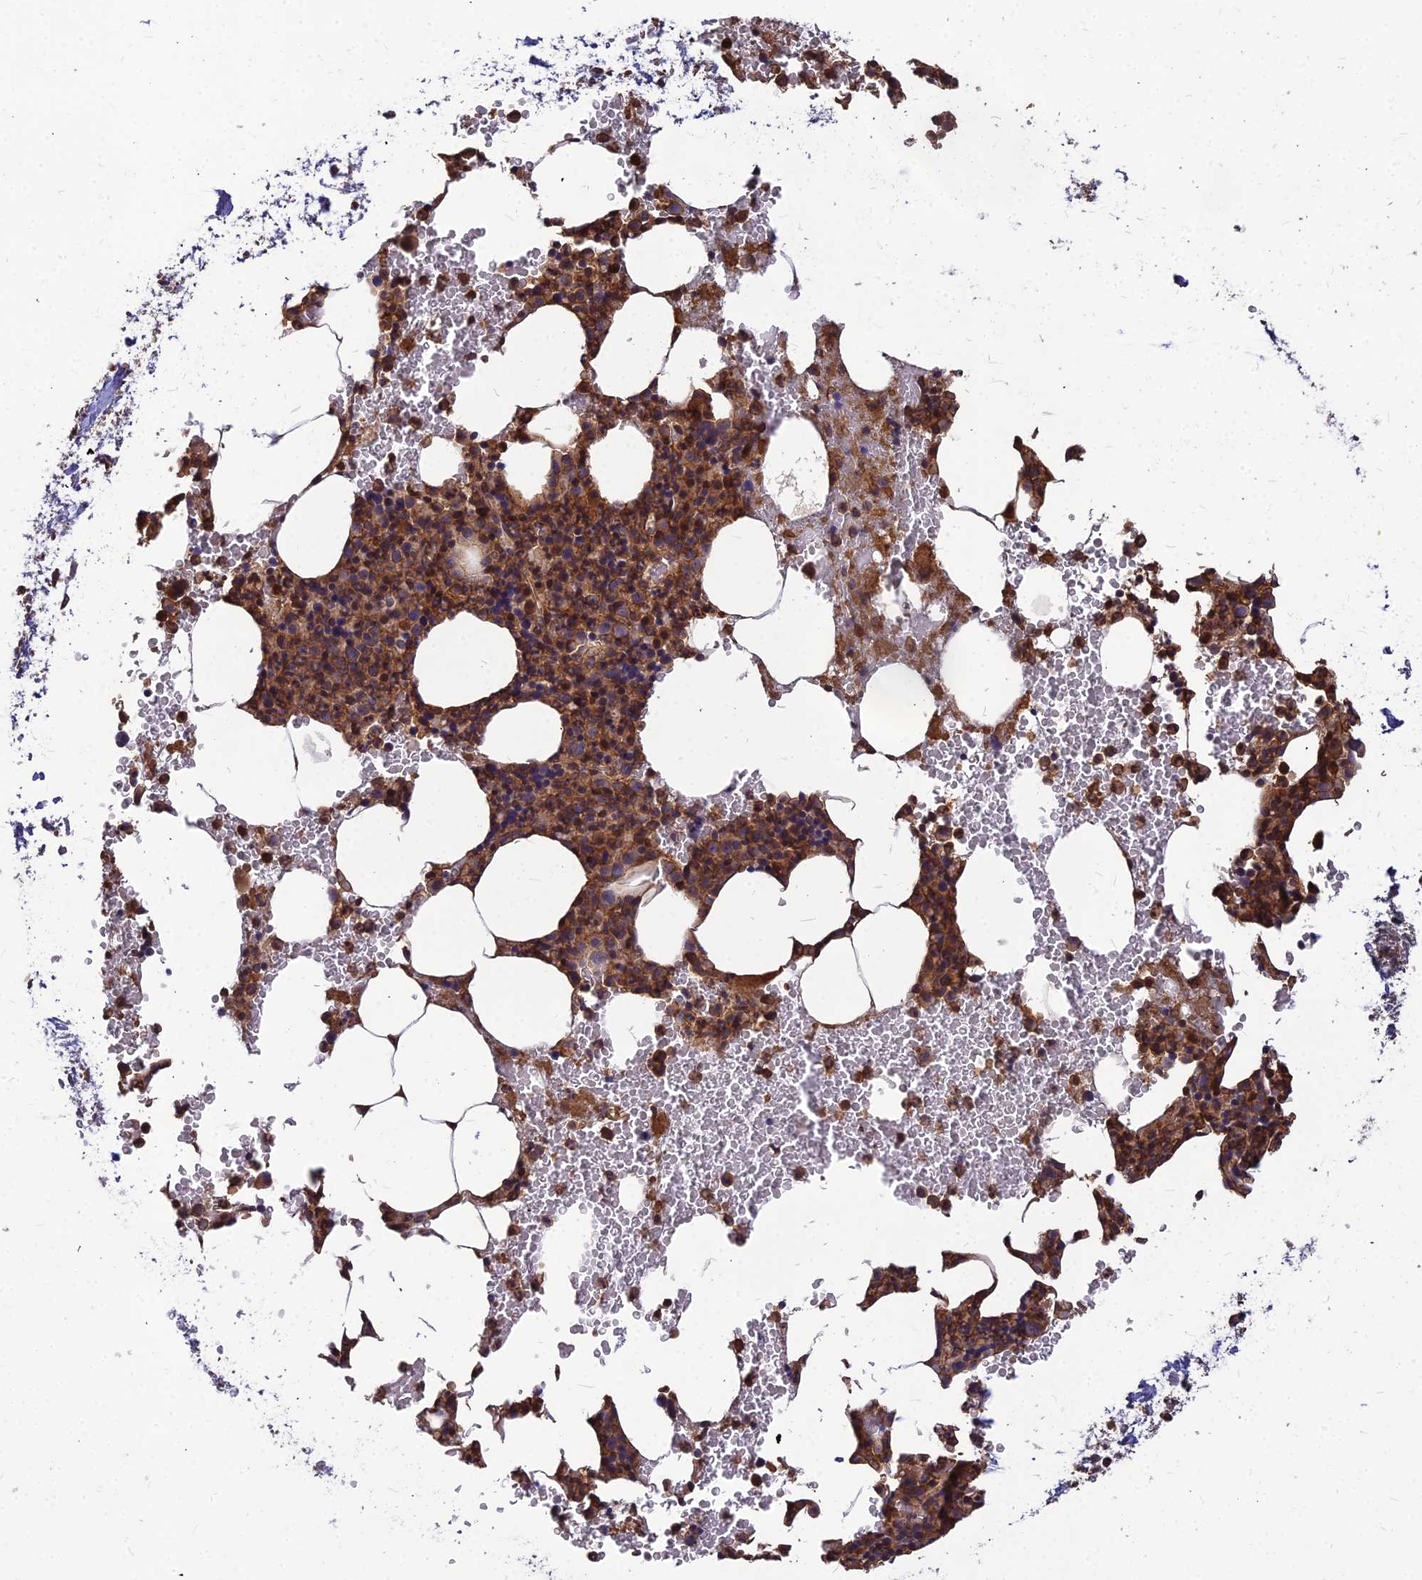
{"staining": {"intensity": "strong", "quantity": "25%-75%", "location": "cytoplasmic/membranous,nuclear"}, "tissue": "bone marrow", "cell_type": "Hematopoietic cells", "image_type": "normal", "snomed": [{"axis": "morphology", "description": "Normal tissue, NOS"}, {"axis": "morphology", "description": "Inflammation, NOS"}, {"axis": "topography", "description": "Bone marrow"}], "caption": "The histopathology image displays immunohistochemical staining of normal bone marrow. There is strong cytoplasmic/membranous,nuclear expression is appreciated in approximately 25%-75% of hematopoietic cells.", "gene": "ZNF467", "patient": {"sex": "female", "age": 78}}